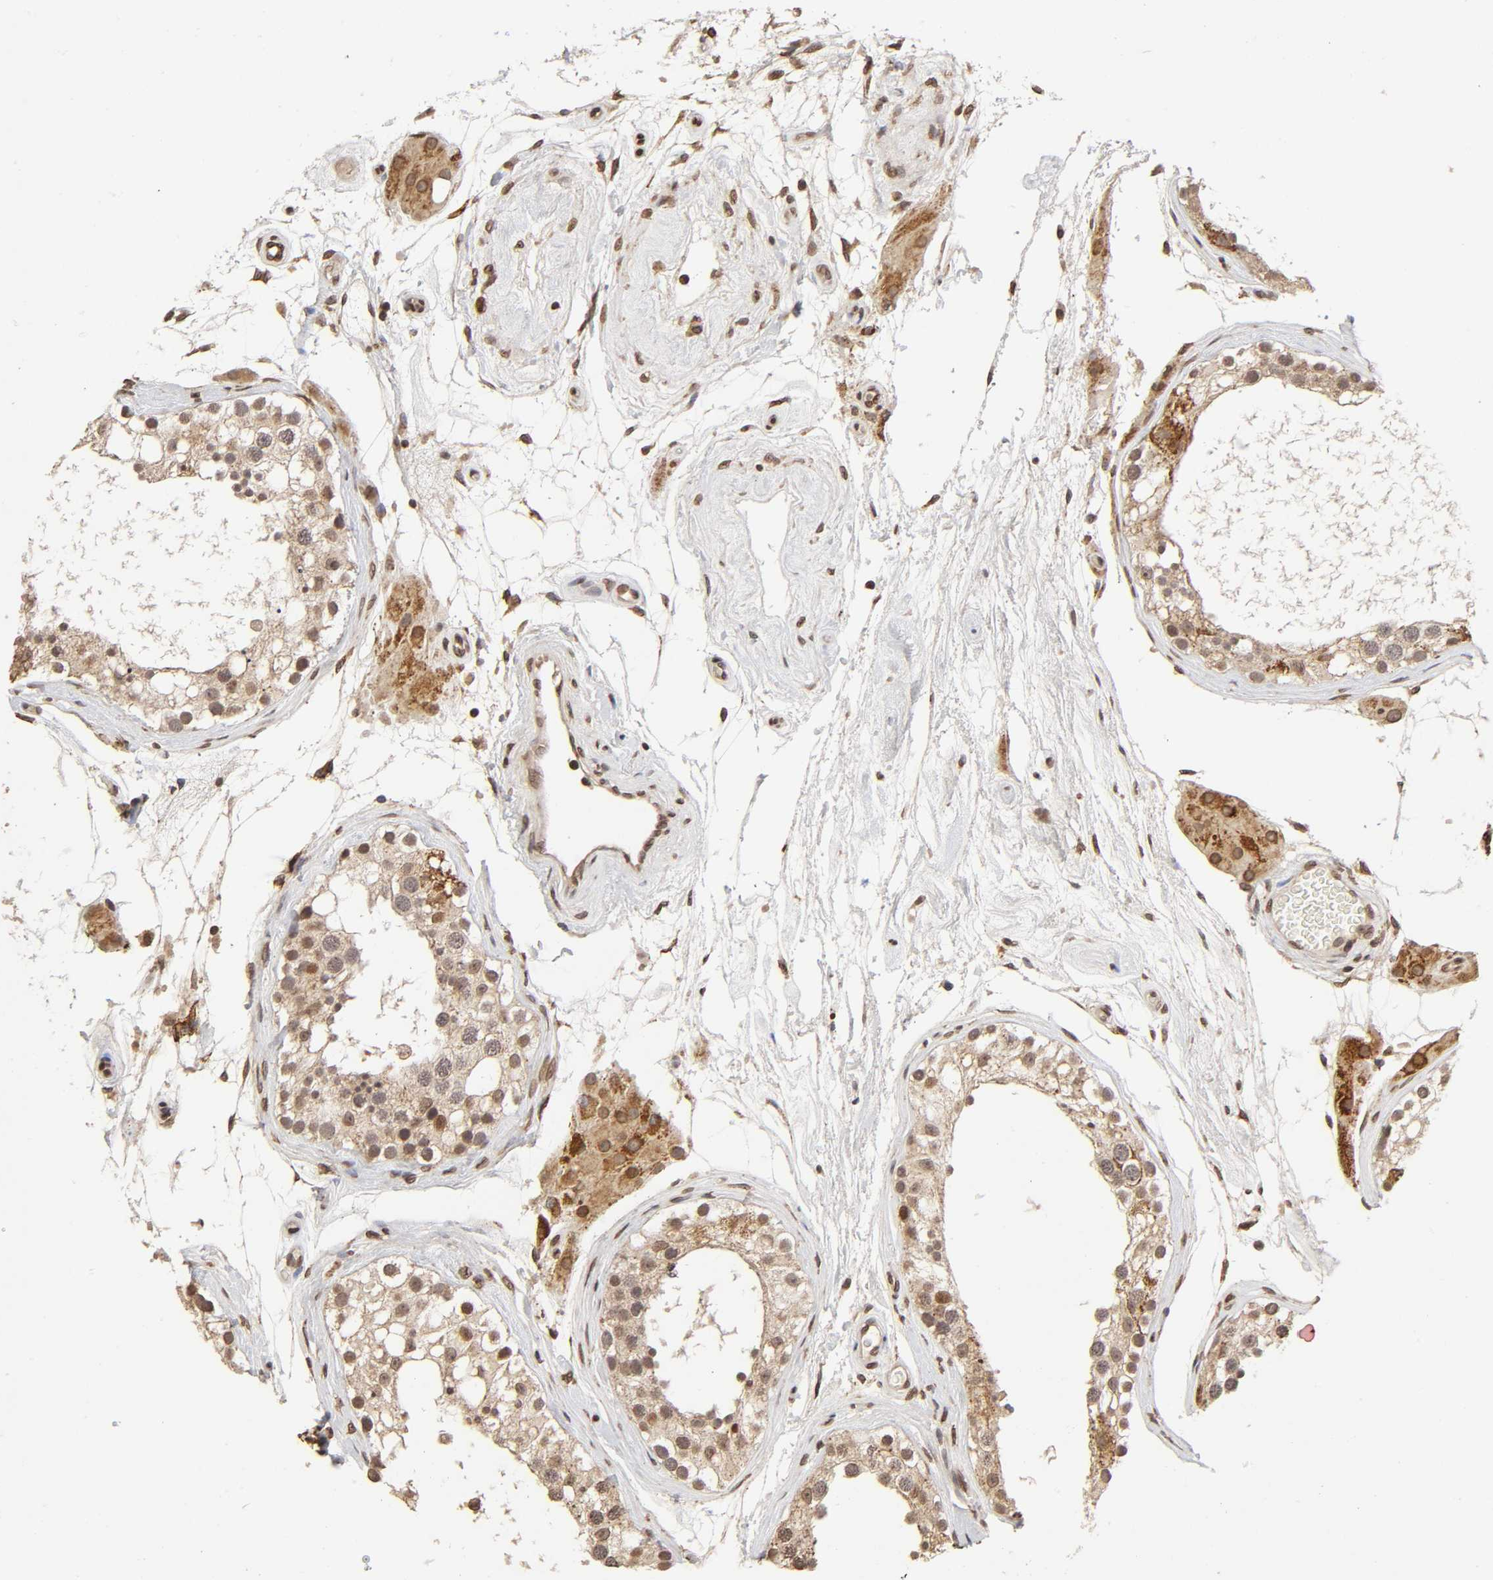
{"staining": {"intensity": "weak", "quantity": ">75%", "location": "cytoplasmic/membranous"}, "tissue": "testis", "cell_type": "Cells in seminiferous ducts", "image_type": "normal", "snomed": [{"axis": "morphology", "description": "Normal tissue, NOS"}, {"axis": "topography", "description": "Testis"}], "caption": "Testis stained with immunohistochemistry exhibits weak cytoplasmic/membranous expression in about >75% of cells in seminiferous ducts. (DAB (3,3'-diaminobenzidine) IHC with brightfield microscopy, high magnification).", "gene": "MLLT6", "patient": {"sex": "male", "age": 68}}